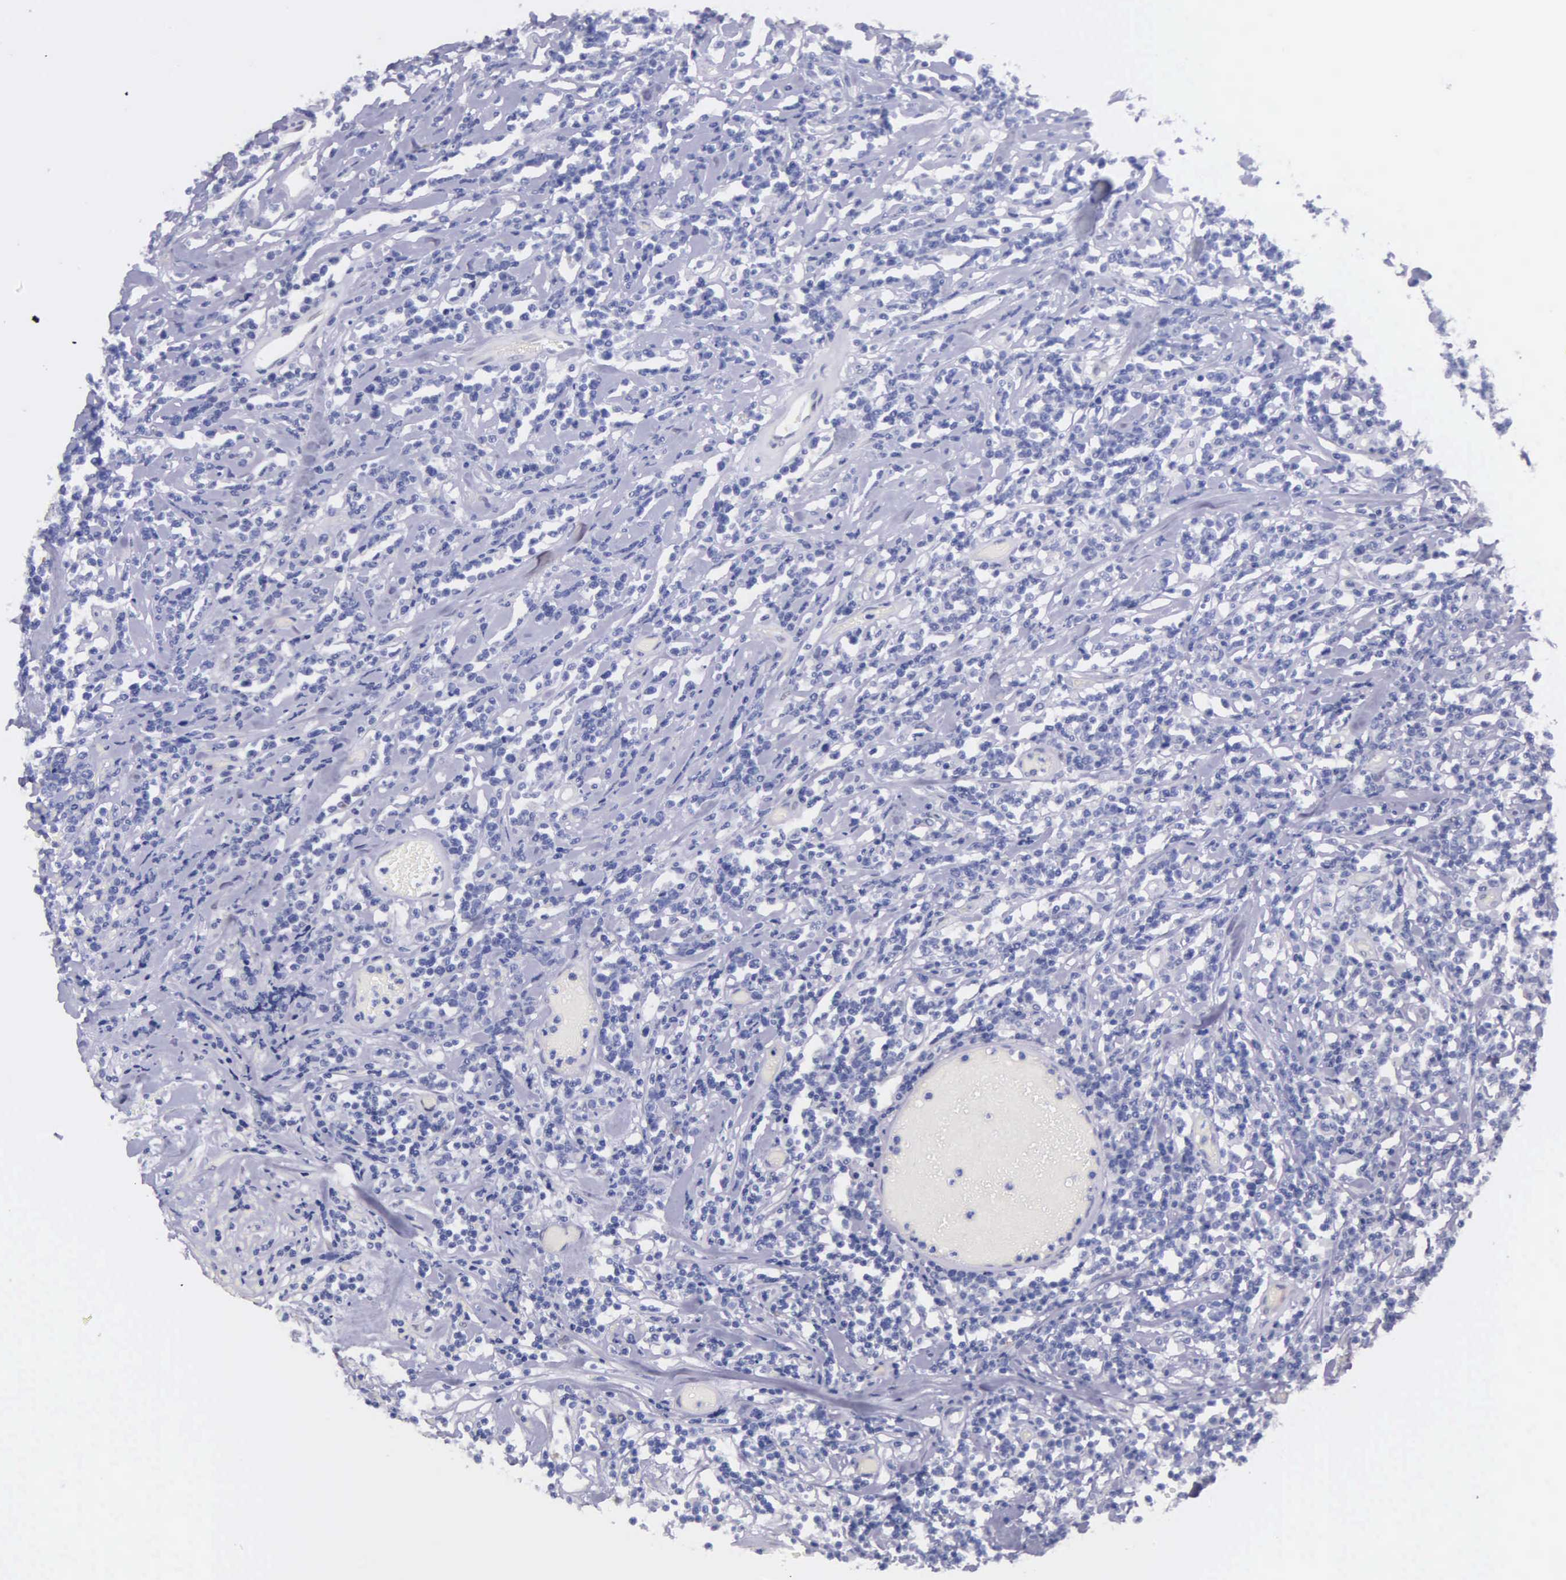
{"staining": {"intensity": "negative", "quantity": "none", "location": "none"}, "tissue": "lymphoma", "cell_type": "Tumor cells", "image_type": "cancer", "snomed": [{"axis": "morphology", "description": "Malignant lymphoma, non-Hodgkin's type, High grade"}, {"axis": "topography", "description": "Colon"}], "caption": "An immunohistochemistry micrograph of malignant lymphoma, non-Hodgkin's type (high-grade) is shown. There is no staining in tumor cells of malignant lymphoma, non-Hodgkin's type (high-grade). (Immunohistochemistry (ihc), brightfield microscopy, high magnification).", "gene": "GSTT2", "patient": {"sex": "male", "age": 82}}